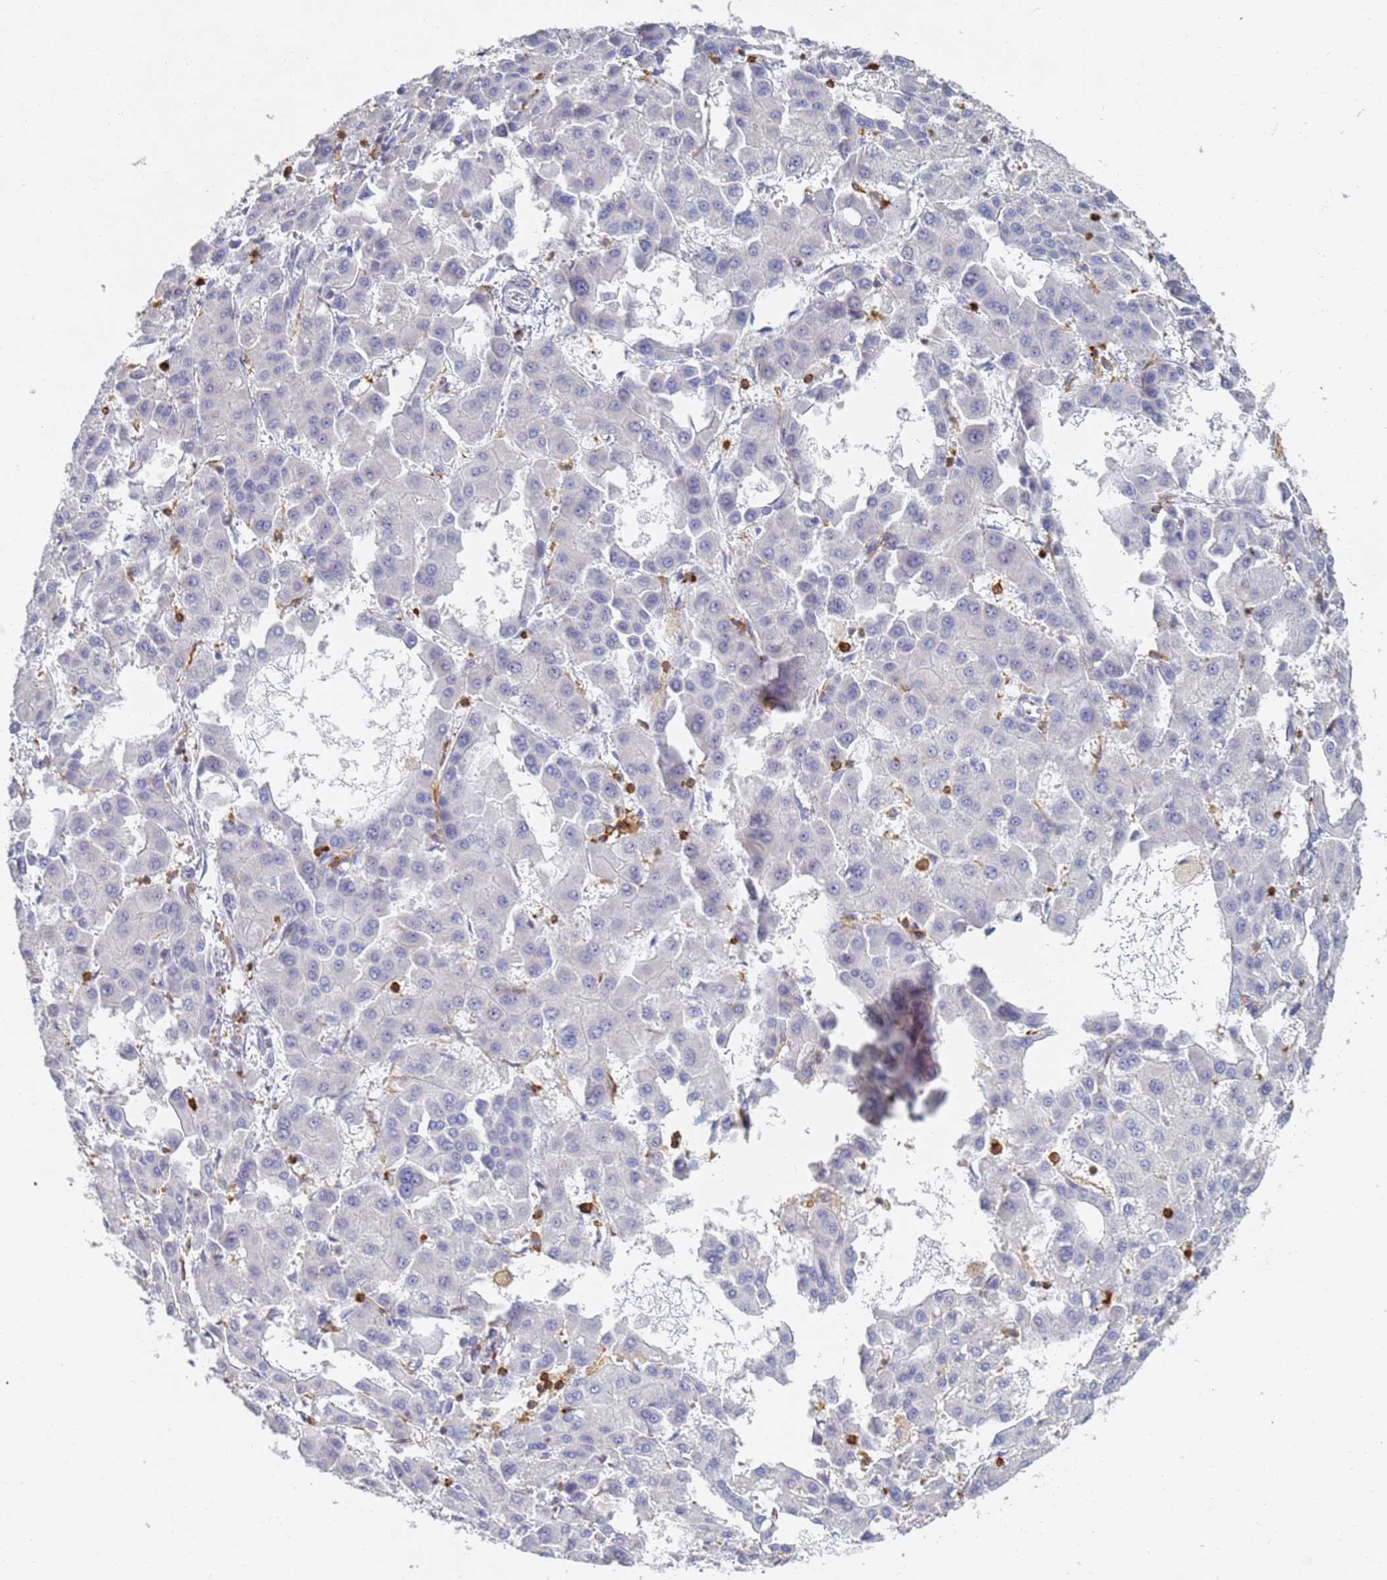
{"staining": {"intensity": "negative", "quantity": "none", "location": "none"}, "tissue": "liver cancer", "cell_type": "Tumor cells", "image_type": "cancer", "snomed": [{"axis": "morphology", "description": "Carcinoma, Hepatocellular, NOS"}, {"axis": "topography", "description": "Liver"}], "caption": "DAB immunohistochemical staining of human liver cancer shows no significant expression in tumor cells.", "gene": "BIN2", "patient": {"sex": "male", "age": 47}}